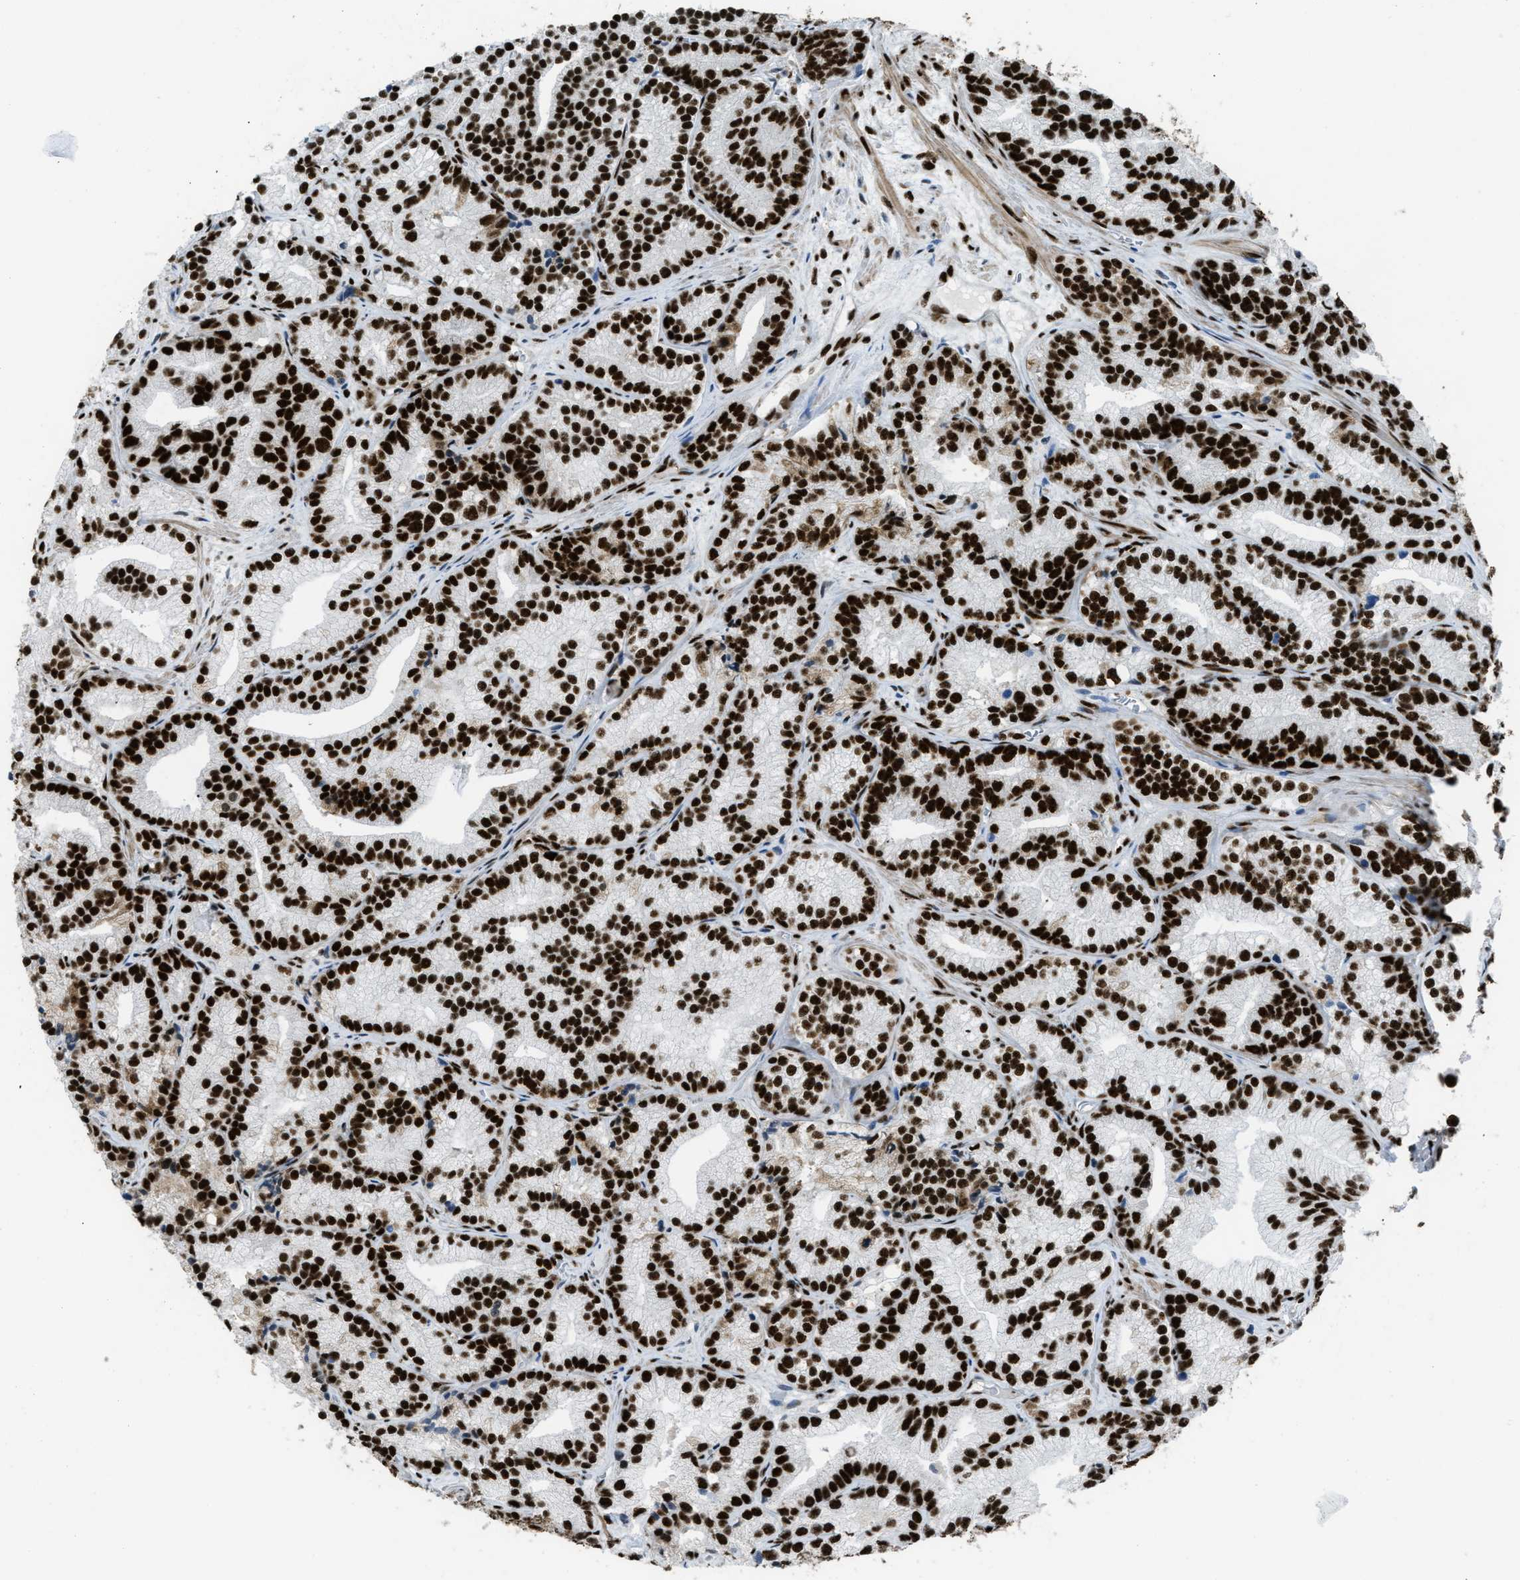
{"staining": {"intensity": "strong", "quantity": ">75%", "location": "nuclear"}, "tissue": "prostate cancer", "cell_type": "Tumor cells", "image_type": "cancer", "snomed": [{"axis": "morphology", "description": "Adenocarcinoma, Low grade"}, {"axis": "topography", "description": "Prostate"}], "caption": "Immunohistochemical staining of adenocarcinoma (low-grade) (prostate) reveals high levels of strong nuclear protein expression in approximately >75% of tumor cells.", "gene": "ZNF207", "patient": {"sex": "male", "age": 89}}